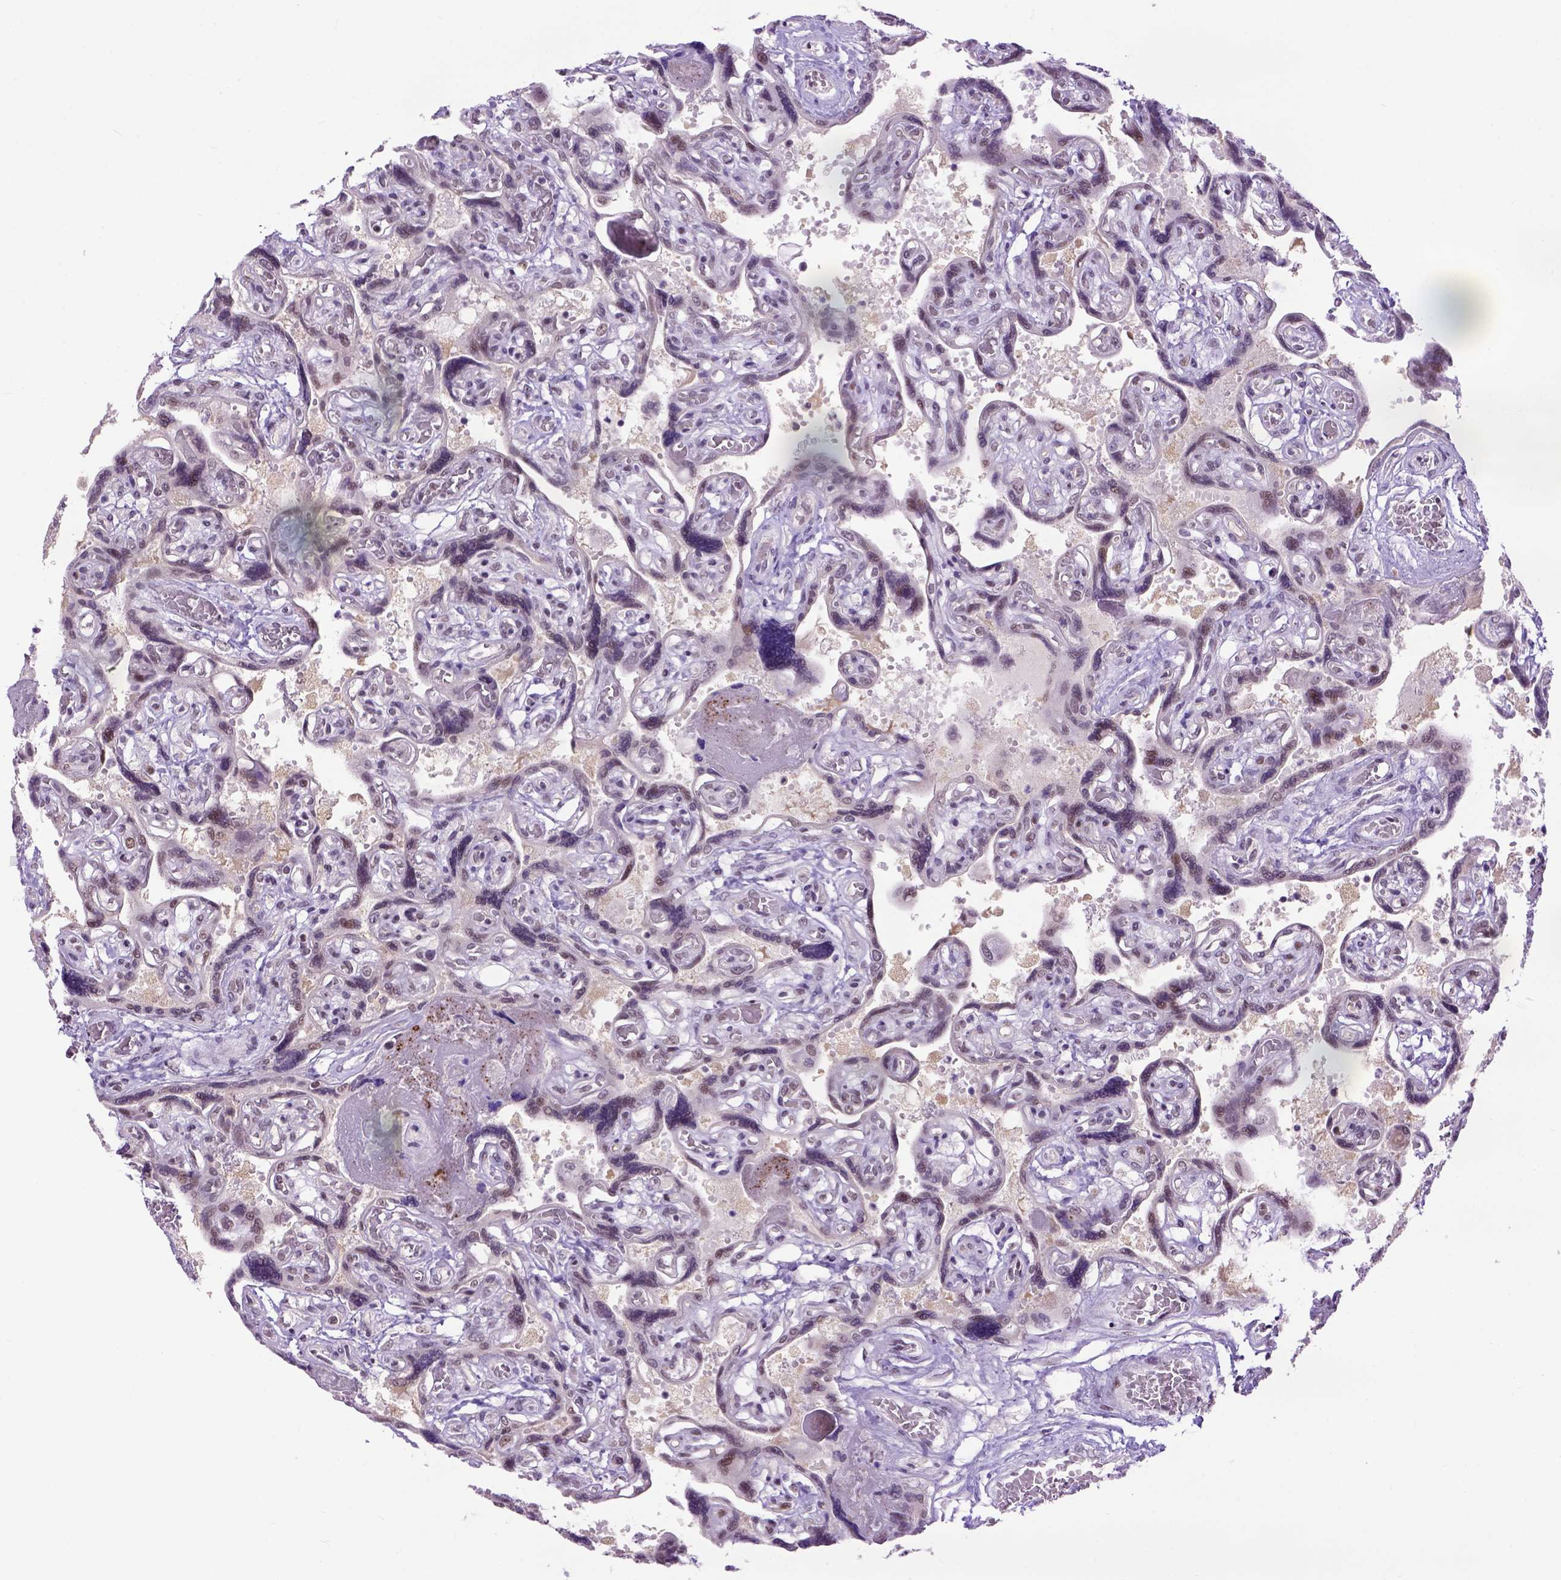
{"staining": {"intensity": "moderate", "quantity": "<25%", "location": "nuclear"}, "tissue": "placenta", "cell_type": "Decidual cells", "image_type": "normal", "snomed": [{"axis": "morphology", "description": "Normal tissue, NOS"}, {"axis": "topography", "description": "Placenta"}], "caption": "Immunohistochemistry of unremarkable placenta shows low levels of moderate nuclear positivity in about <25% of decidual cells.", "gene": "TBPL1", "patient": {"sex": "female", "age": 32}}